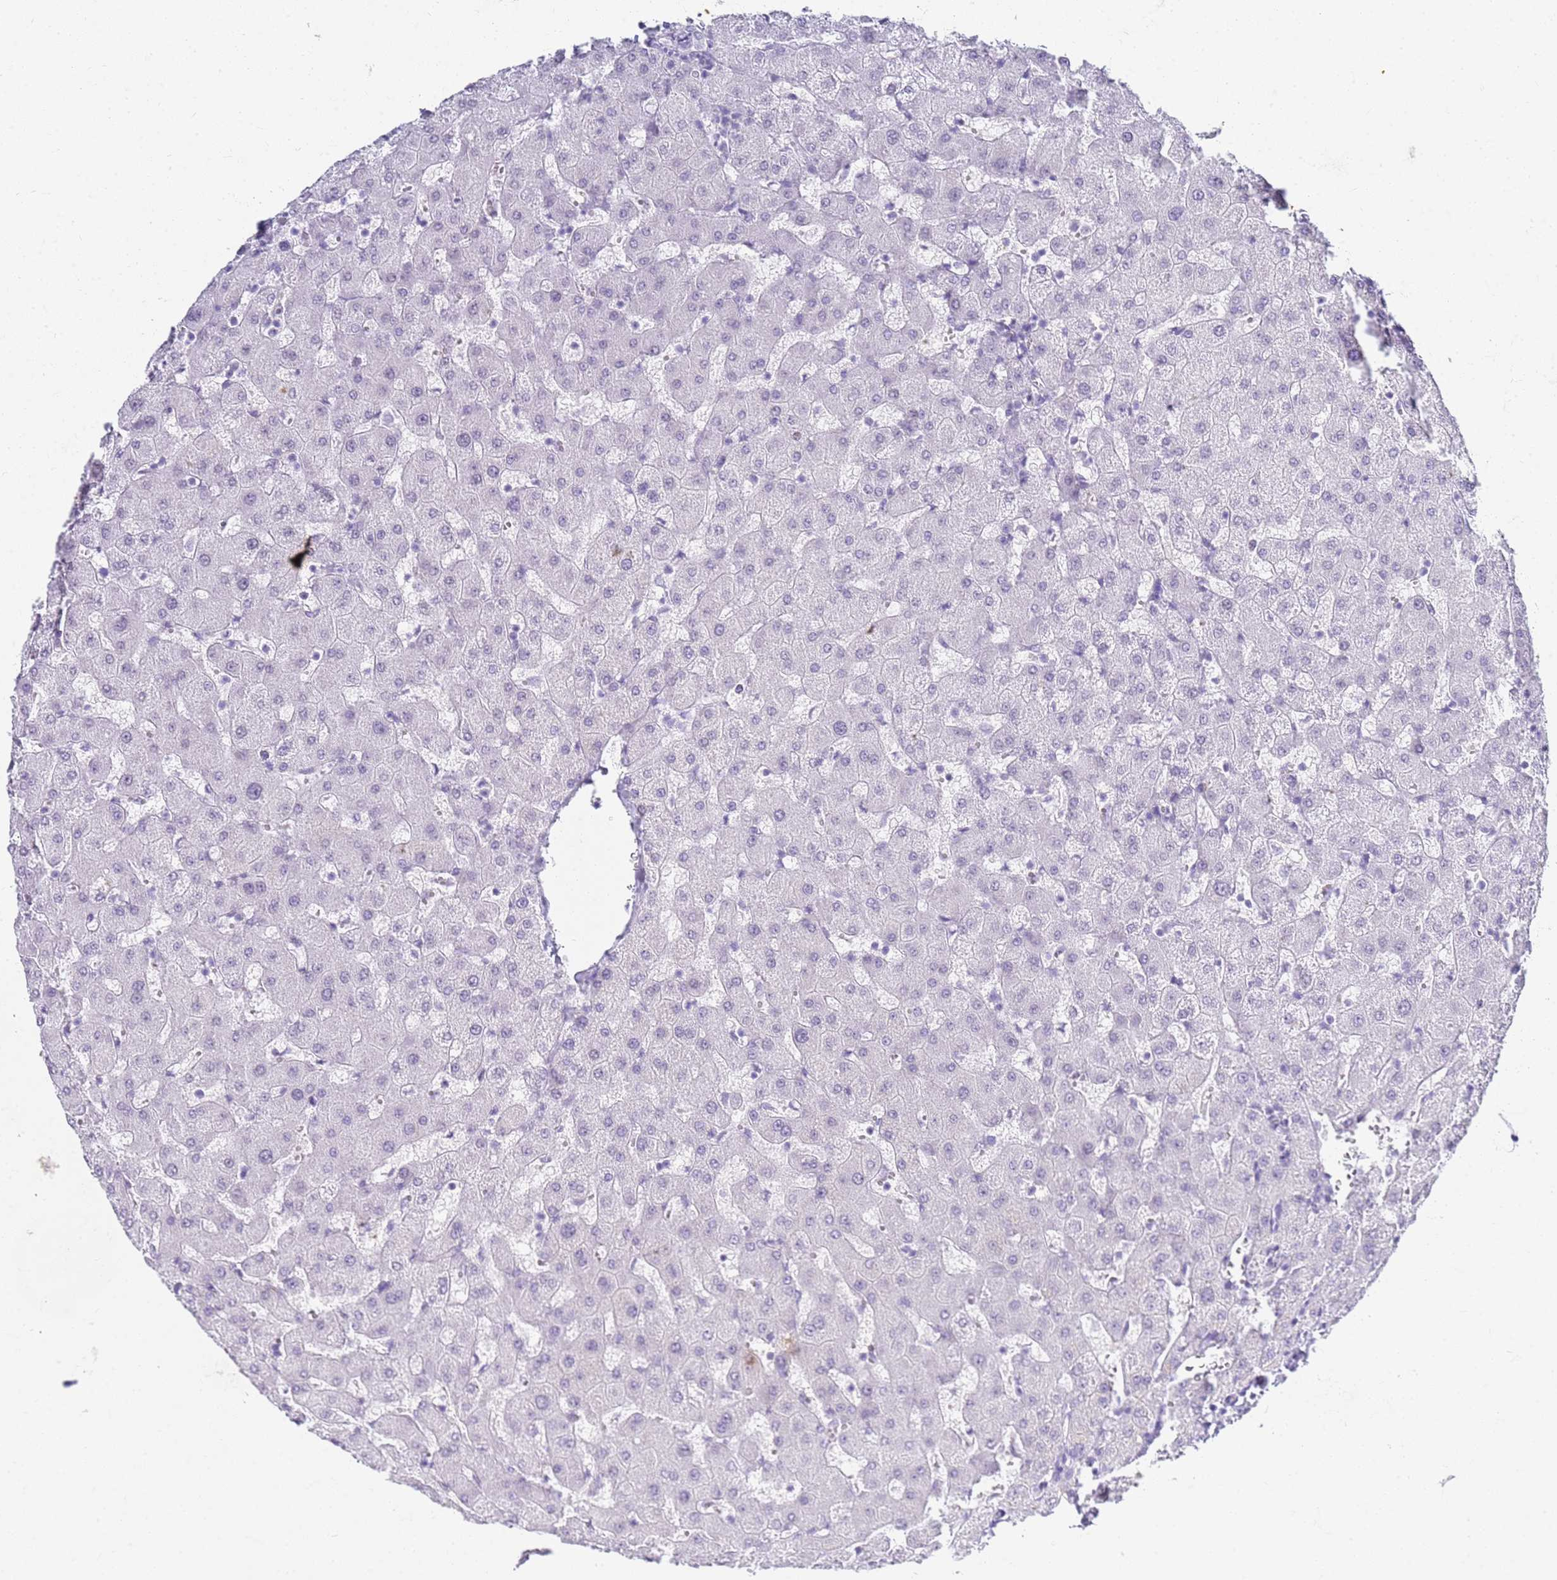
{"staining": {"intensity": "negative", "quantity": "none", "location": "none"}, "tissue": "liver", "cell_type": "Cholangiocytes", "image_type": "normal", "snomed": [{"axis": "morphology", "description": "Normal tissue, NOS"}, {"axis": "topography", "description": "Liver"}], "caption": "Photomicrograph shows no protein expression in cholangiocytes of unremarkable liver.", "gene": "SLC7A9", "patient": {"sex": "female", "age": 63}}